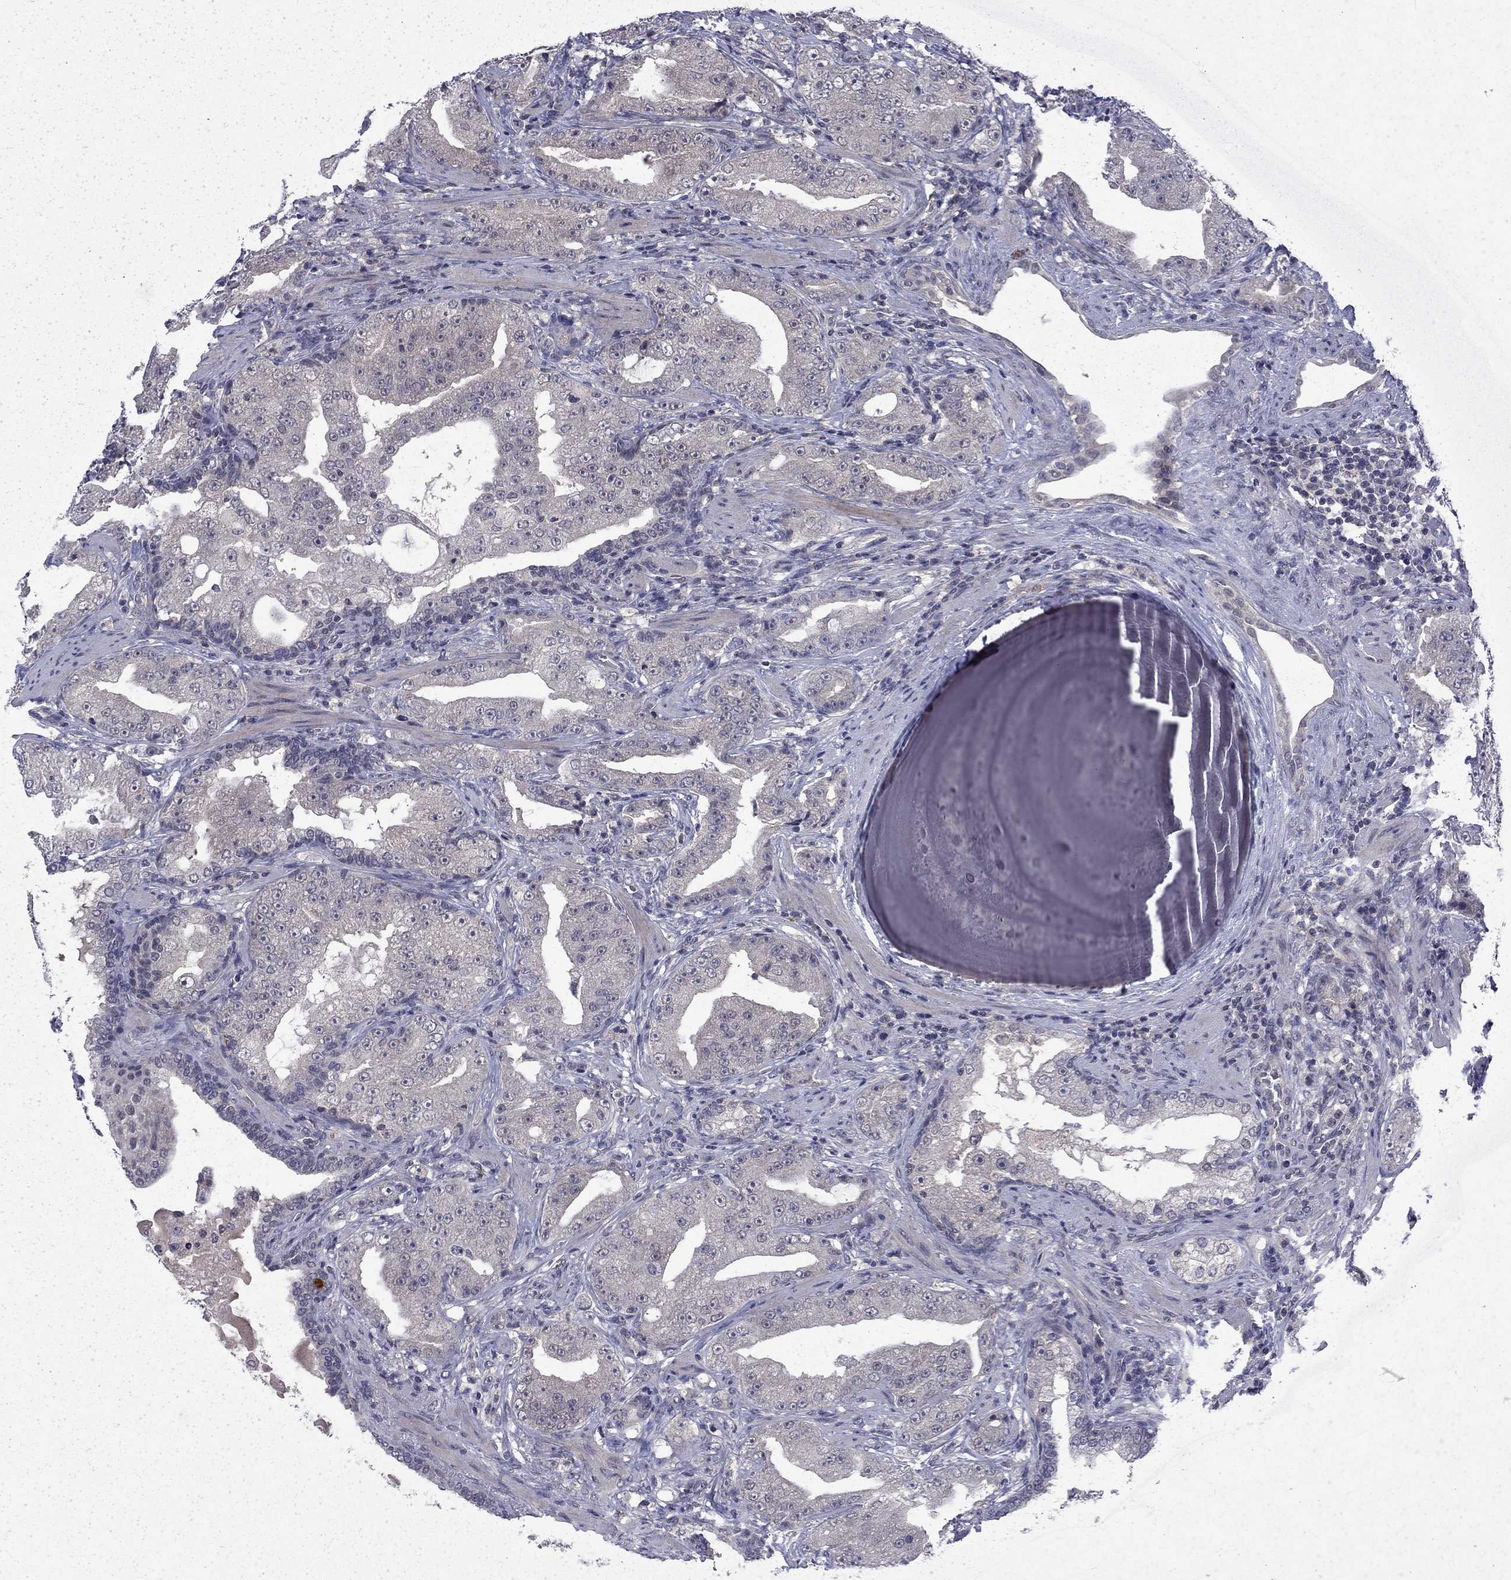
{"staining": {"intensity": "negative", "quantity": "none", "location": "none"}, "tissue": "prostate cancer", "cell_type": "Tumor cells", "image_type": "cancer", "snomed": [{"axis": "morphology", "description": "Adenocarcinoma, Low grade"}, {"axis": "topography", "description": "Prostate"}], "caption": "The image demonstrates no staining of tumor cells in prostate cancer (low-grade adenocarcinoma). Nuclei are stained in blue.", "gene": "CHAT", "patient": {"sex": "male", "age": 62}}